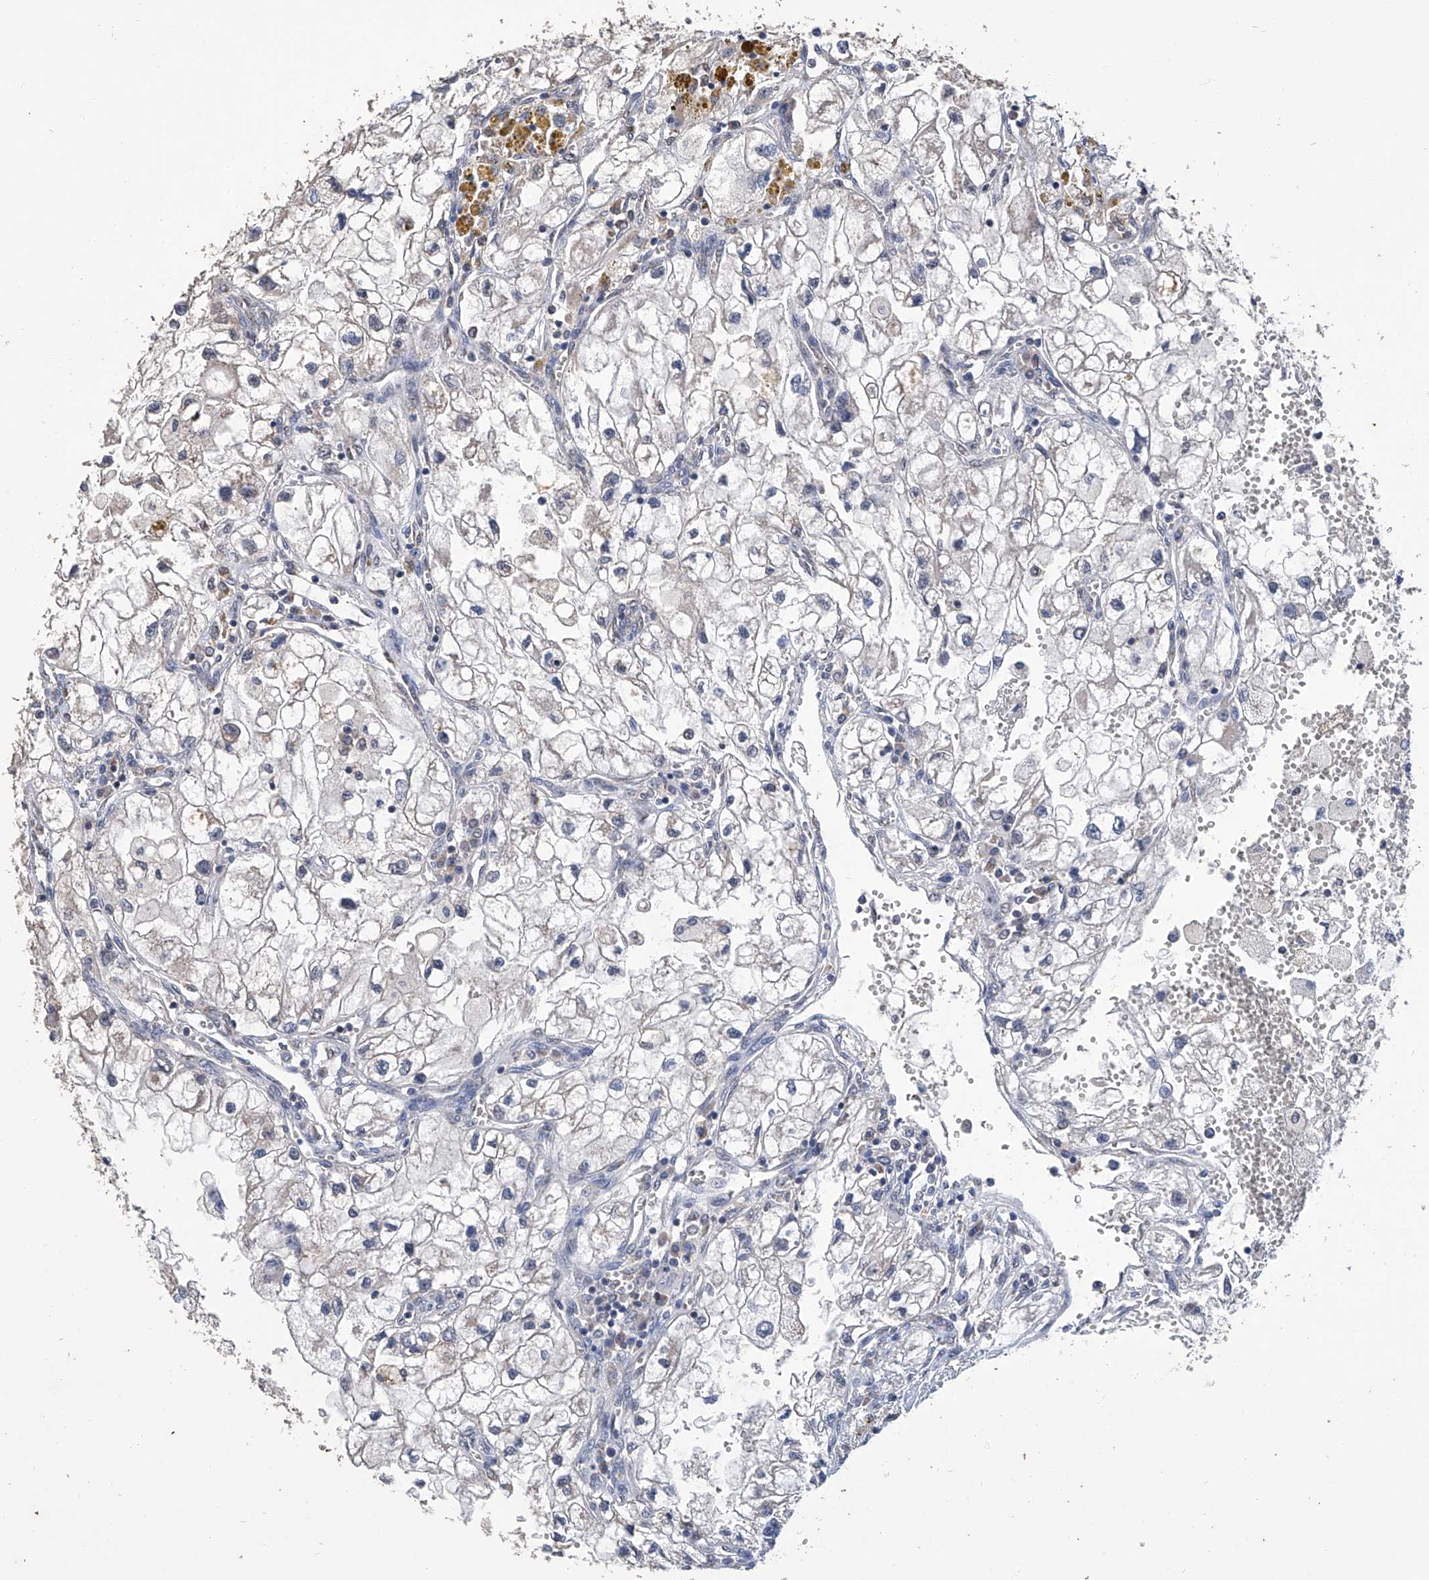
{"staining": {"intensity": "negative", "quantity": "none", "location": "none"}, "tissue": "renal cancer", "cell_type": "Tumor cells", "image_type": "cancer", "snomed": [{"axis": "morphology", "description": "Adenocarcinoma, NOS"}, {"axis": "topography", "description": "Kidney"}], "caption": "A histopathology image of renal cancer (adenocarcinoma) stained for a protein shows no brown staining in tumor cells. Nuclei are stained in blue.", "gene": "GPT", "patient": {"sex": "female", "age": 70}}